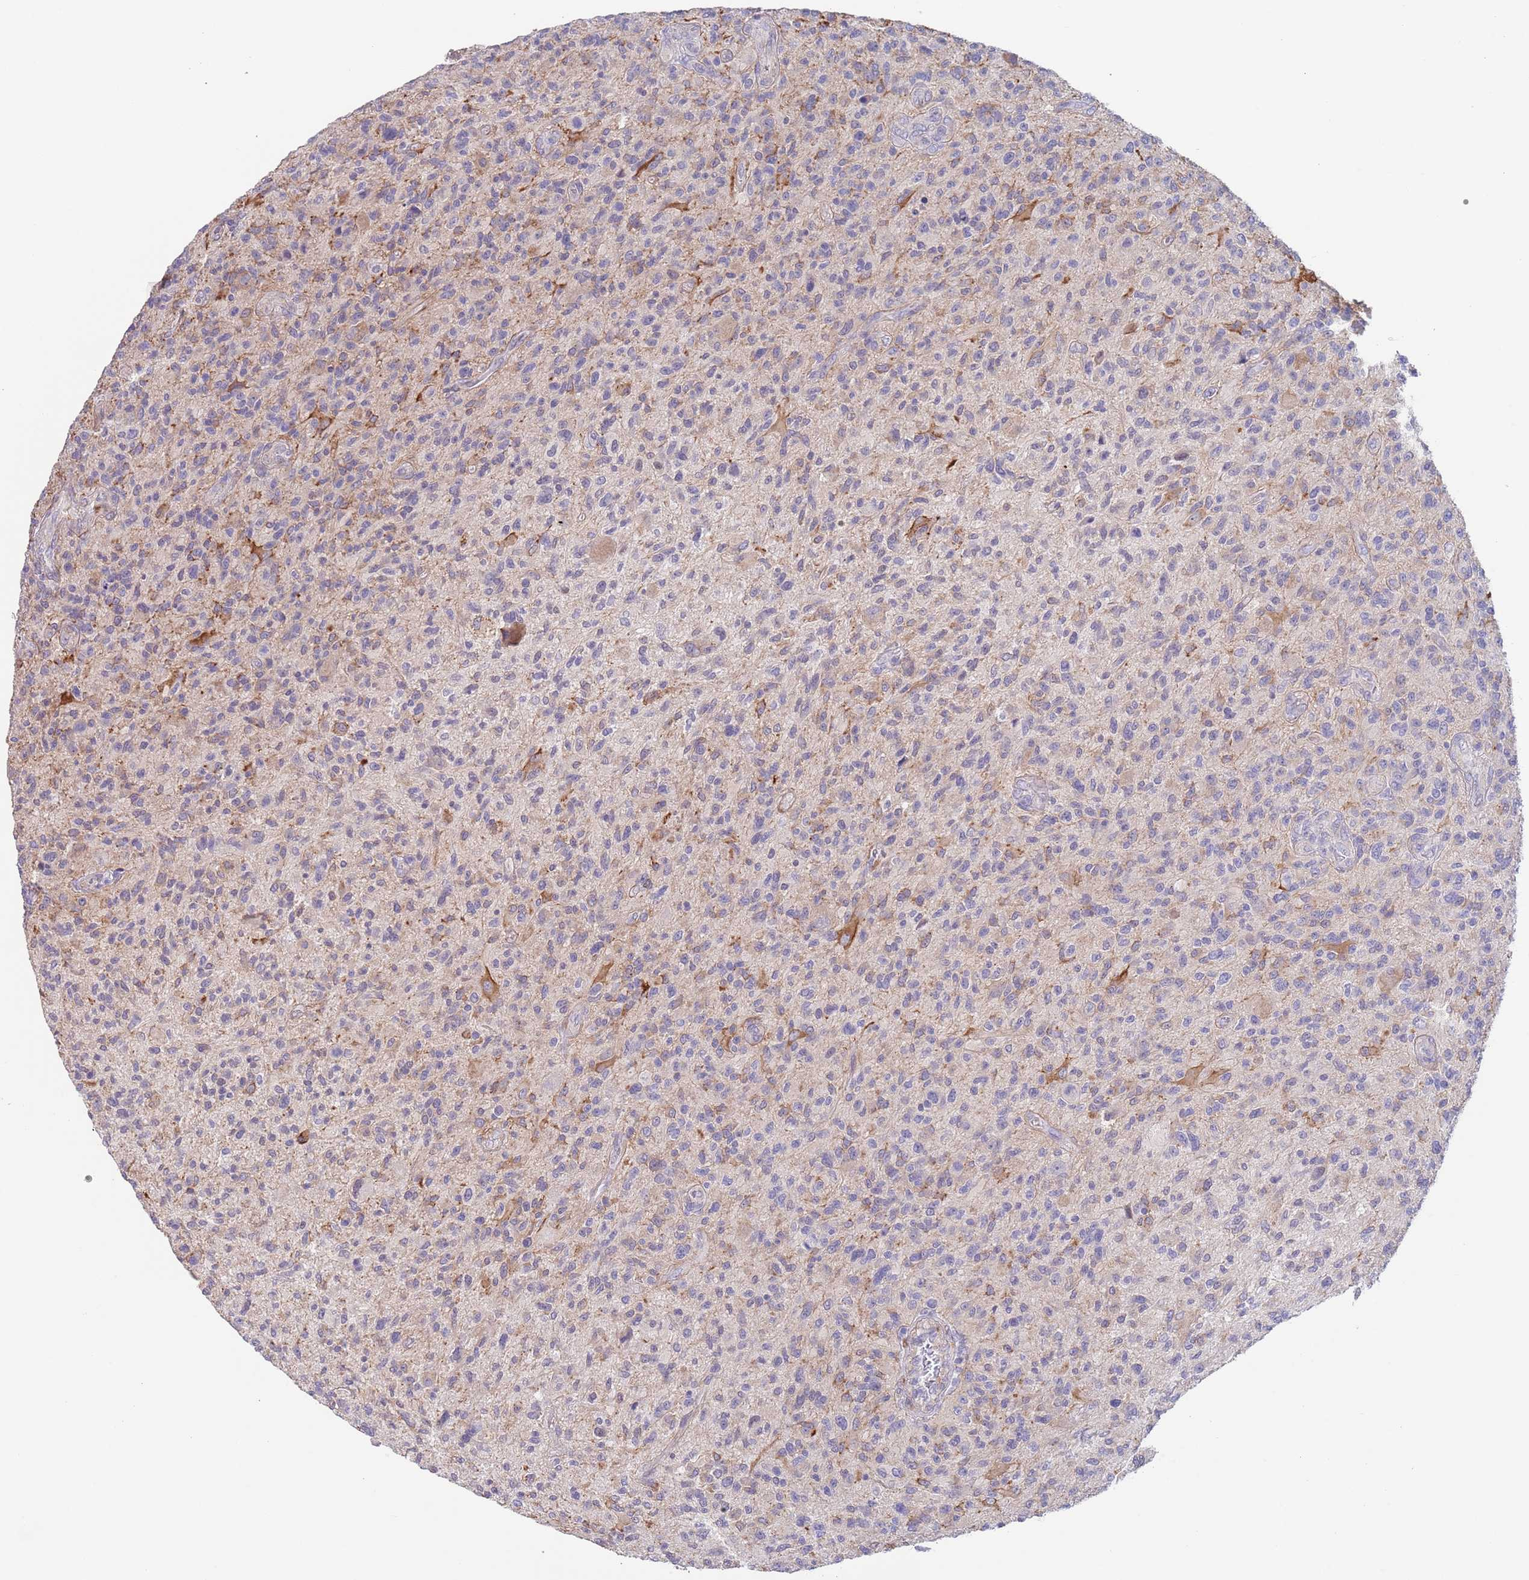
{"staining": {"intensity": "negative", "quantity": "none", "location": "none"}, "tissue": "glioma", "cell_type": "Tumor cells", "image_type": "cancer", "snomed": [{"axis": "morphology", "description": "Glioma, malignant, High grade"}, {"axis": "topography", "description": "Brain"}], "caption": "High magnification brightfield microscopy of malignant glioma (high-grade) stained with DAB (brown) and counterstained with hematoxylin (blue): tumor cells show no significant positivity.", "gene": "RNF169", "patient": {"sex": "male", "age": 47}}